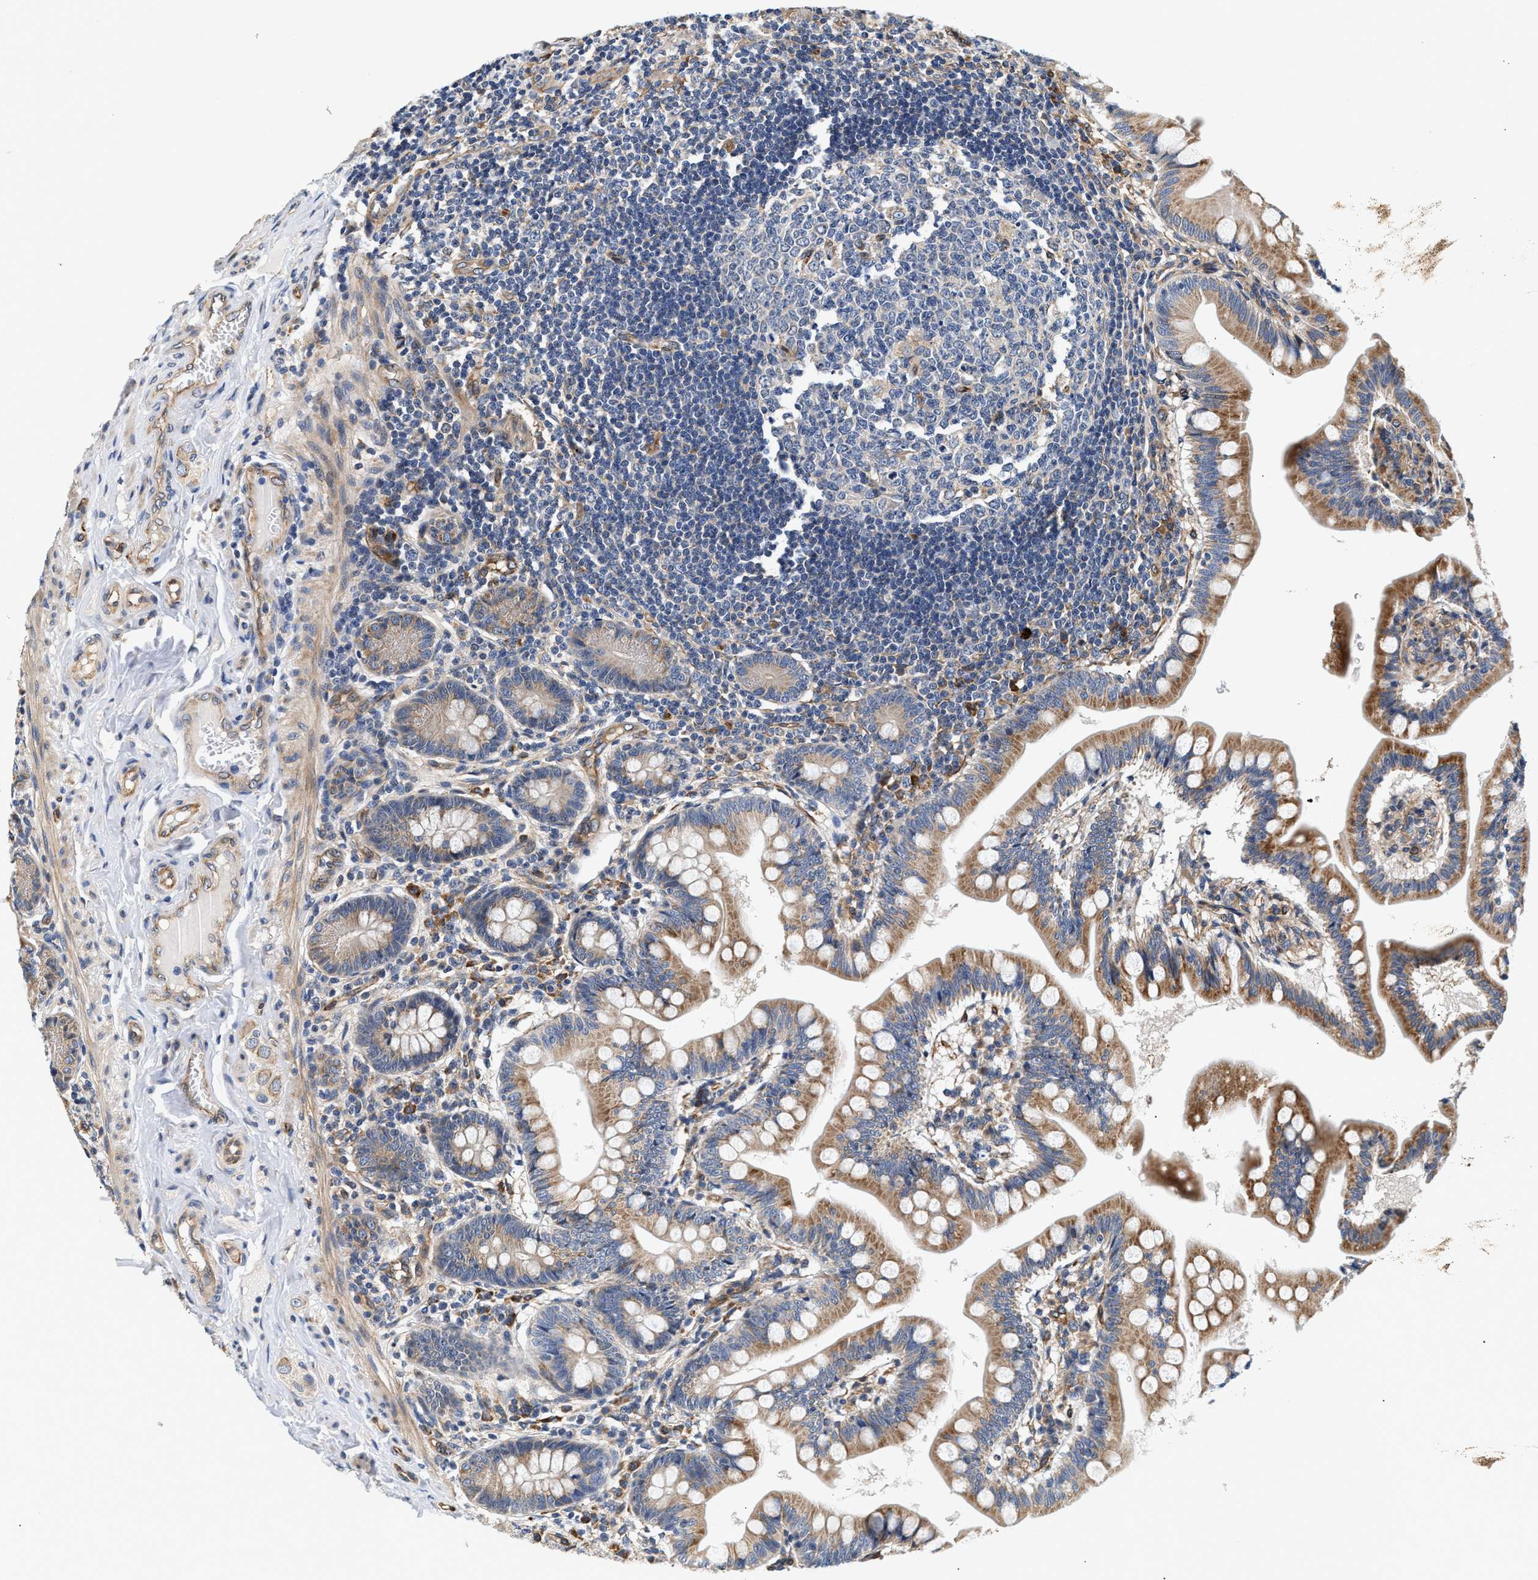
{"staining": {"intensity": "strong", "quantity": ">75%", "location": "cytoplasmic/membranous"}, "tissue": "small intestine", "cell_type": "Glandular cells", "image_type": "normal", "snomed": [{"axis": "morphology", "description": "Normal tissue, NOS"}, {"axis": "topography", "description": "Small intestine"}], "caption": "This image displays normal small intestine stained with IHC to label a protein in brown. The cytoplasmic/membranous of glandular cells show strong positivity for the protein. Nuclei are counter-stained blue.", "gene": "IFT74", "patient": {"sex": "male", "age": 7}}